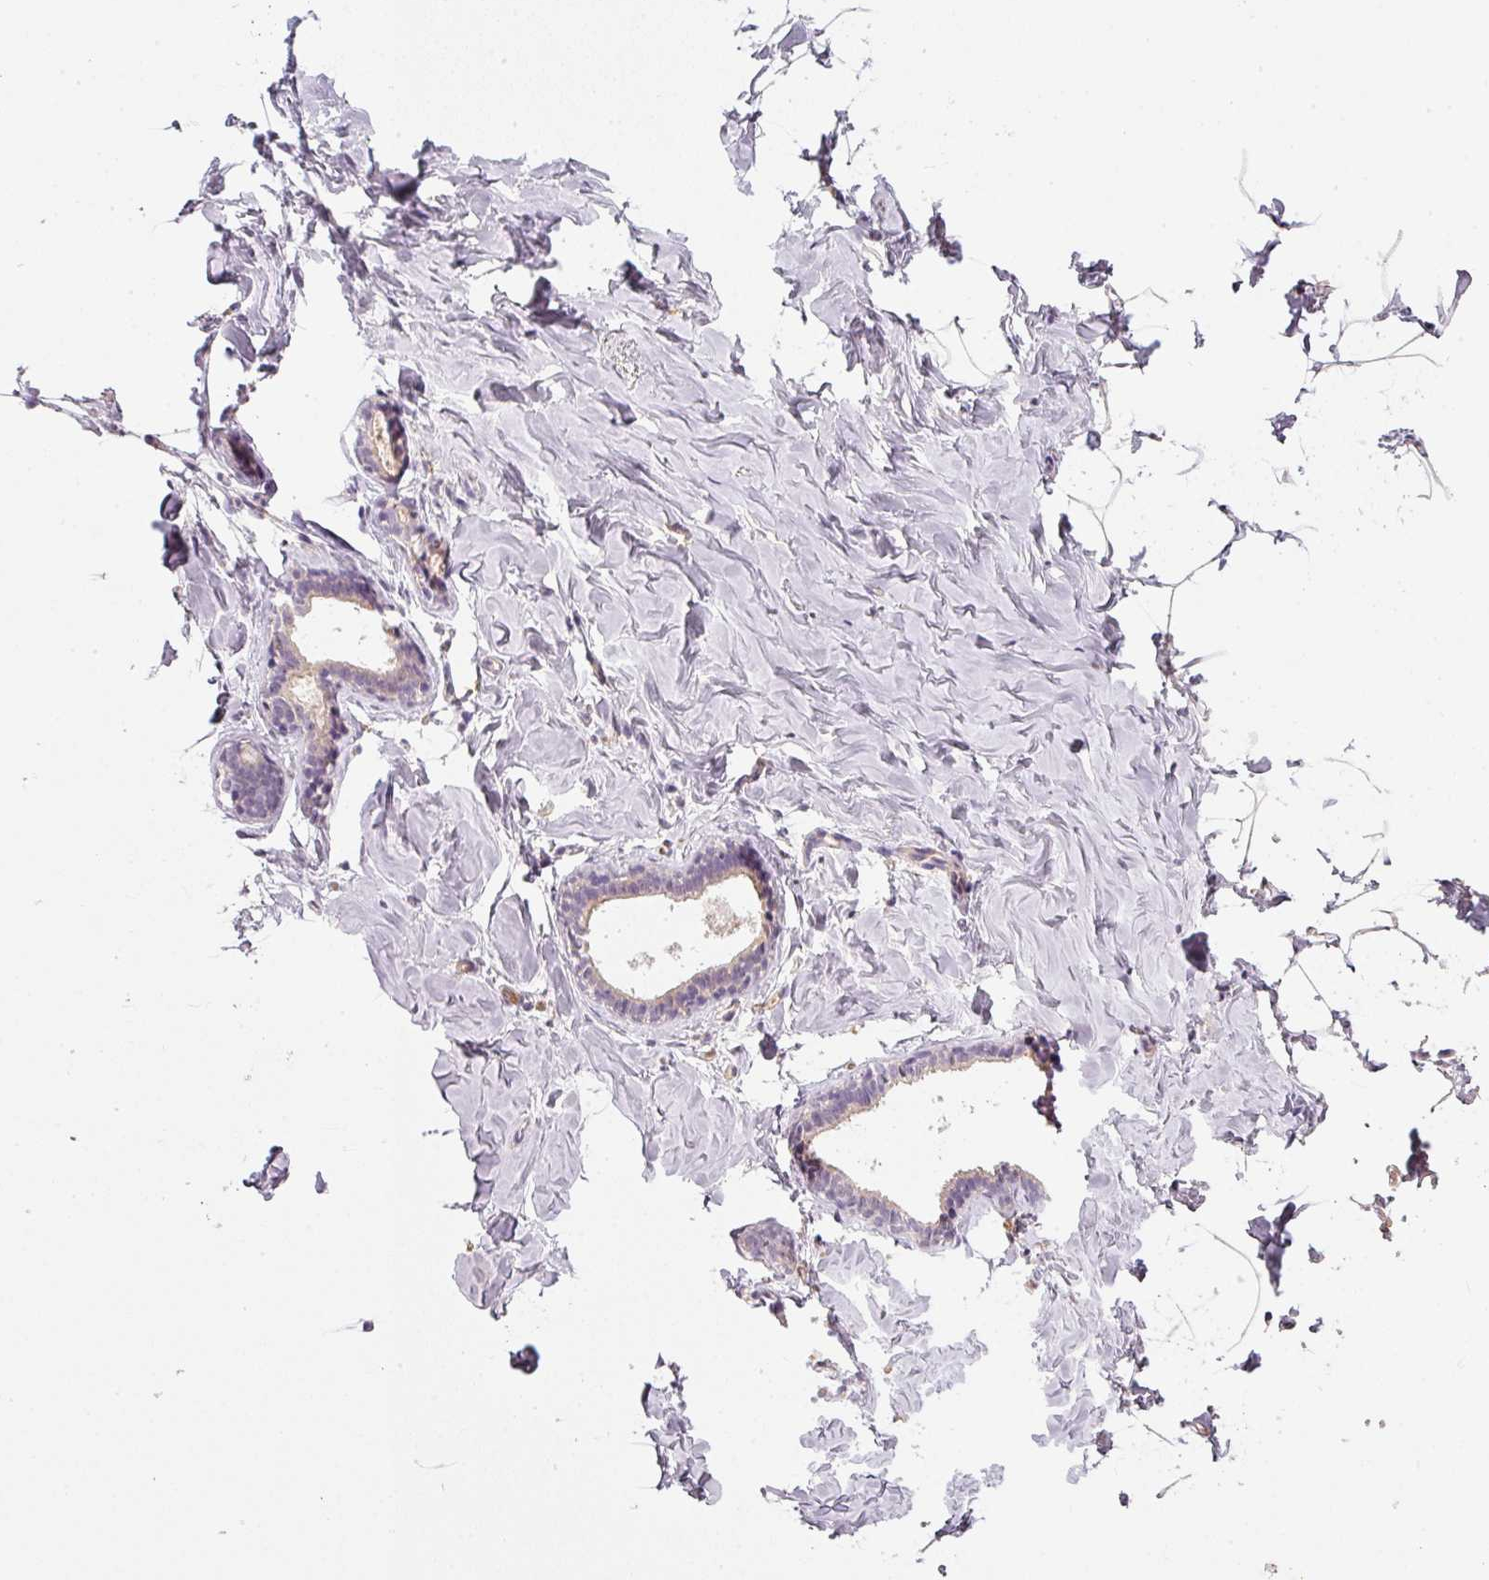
{"staining": {"intensity": "negative", "quantity": "none", "location": "none"}, "tissue": "breast", "cell_type": "Adipocytes", "image_type": "normal", "snomed": [{"axis": "morphology", "description": "Normal tissue, NOS"}, {"axis": "topography", "description": "Breast"}], "caption": "This is an immunohistochemistry (IHC) histopathology image of normal breast. There is no staining in adipocytes.", "gene": "TMEM37", "patient": {"sex": "female", "age": 23}}